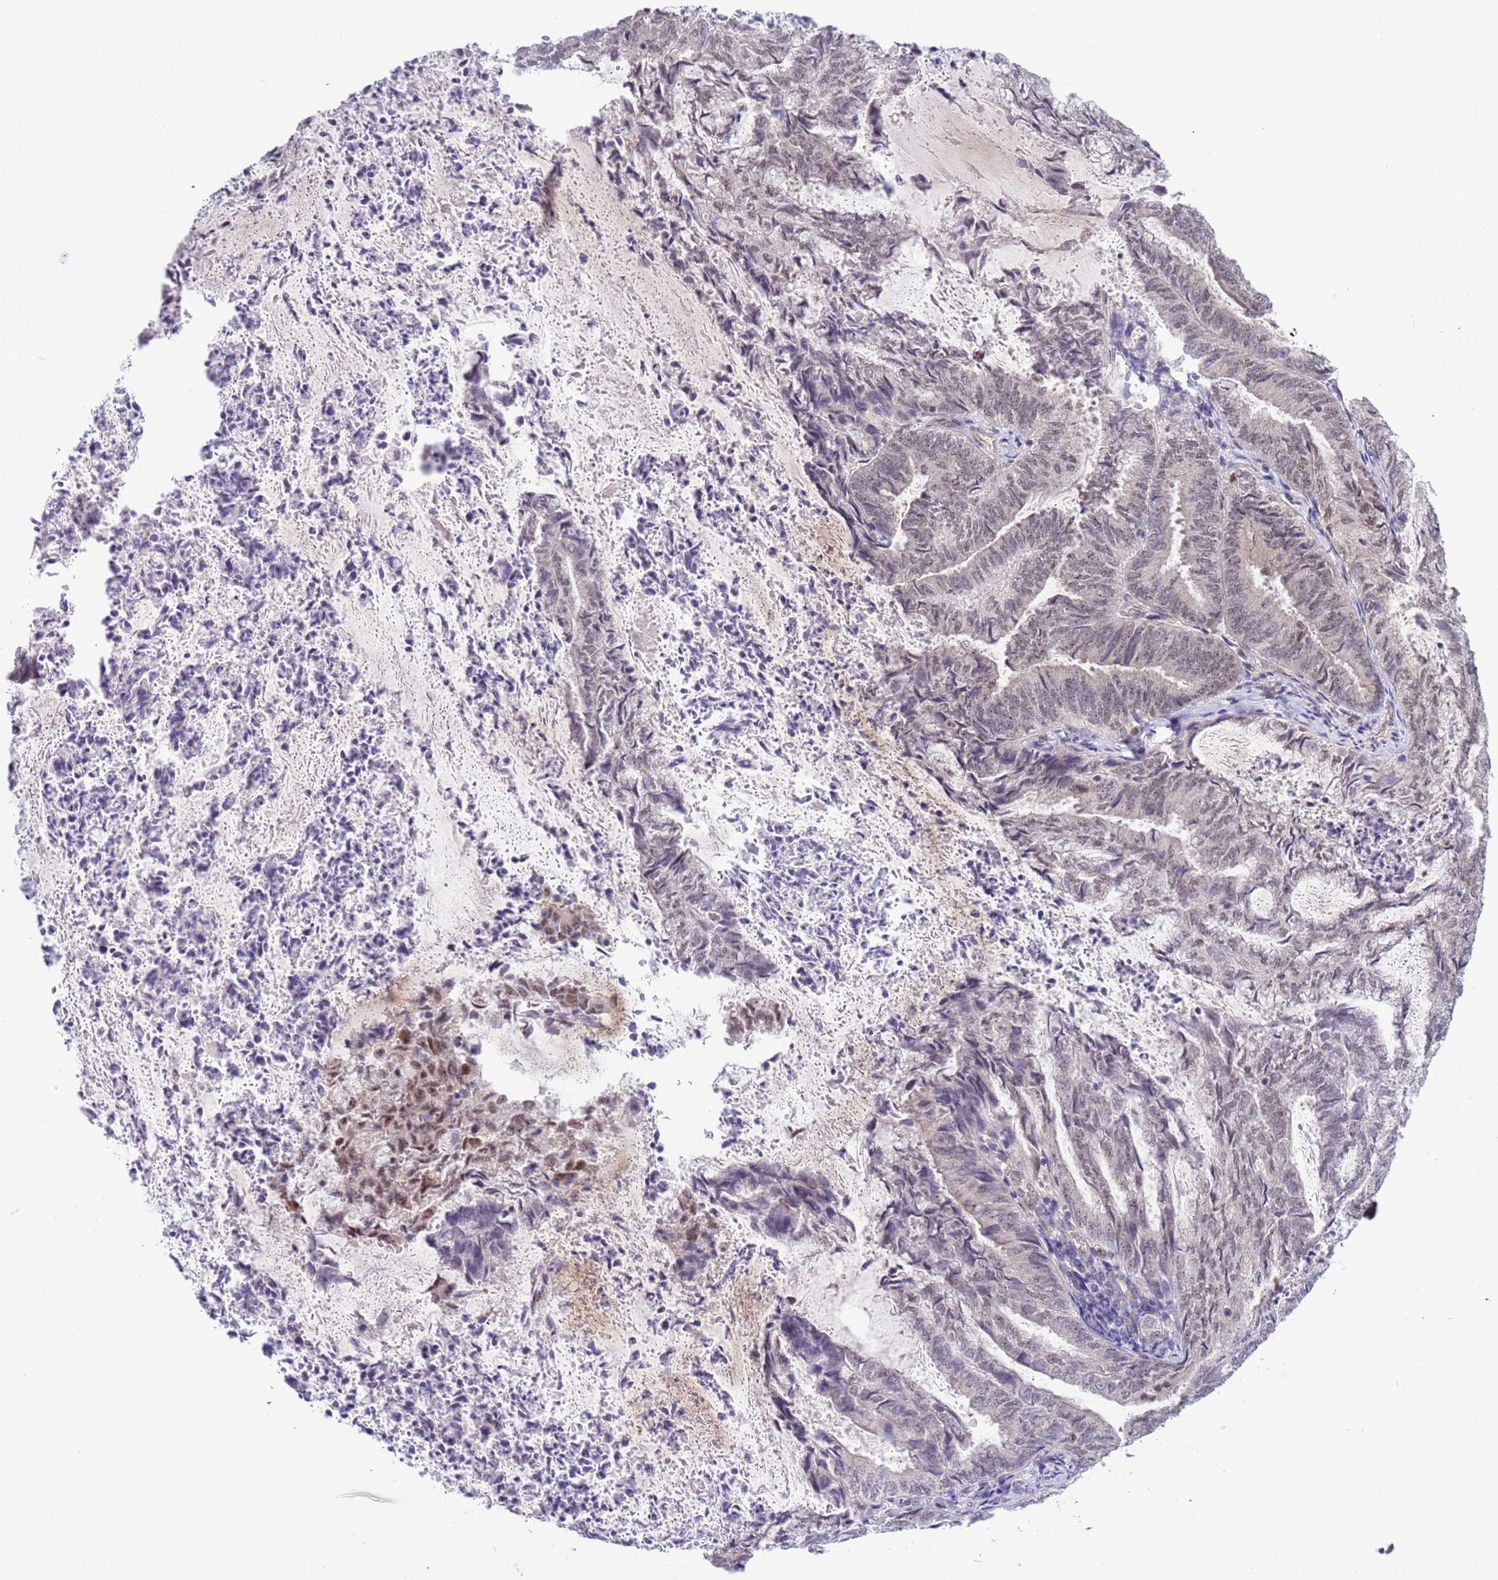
{"staining": {"intensity": "weak", "quantity": "25%-75%", "location": "nuclear"}, "tissue": "endometrial cancer", "cell_type": "Tumor cells", "image_type": "cancer", "snomed": [{"axis": "morphology", "description": "Adenocarcinoma, NOS"}, {"axis": "topography", "description": "Endometrium"}], "caption": "A high-resolution histopathology image shows immunohistochemistry staining of endometrial cancer, which displays weak nuclear expression in approximately 25%-75% of tumor cells.", "gene": "PRPF6", "patient": {"sex": "female", "age": 80}}